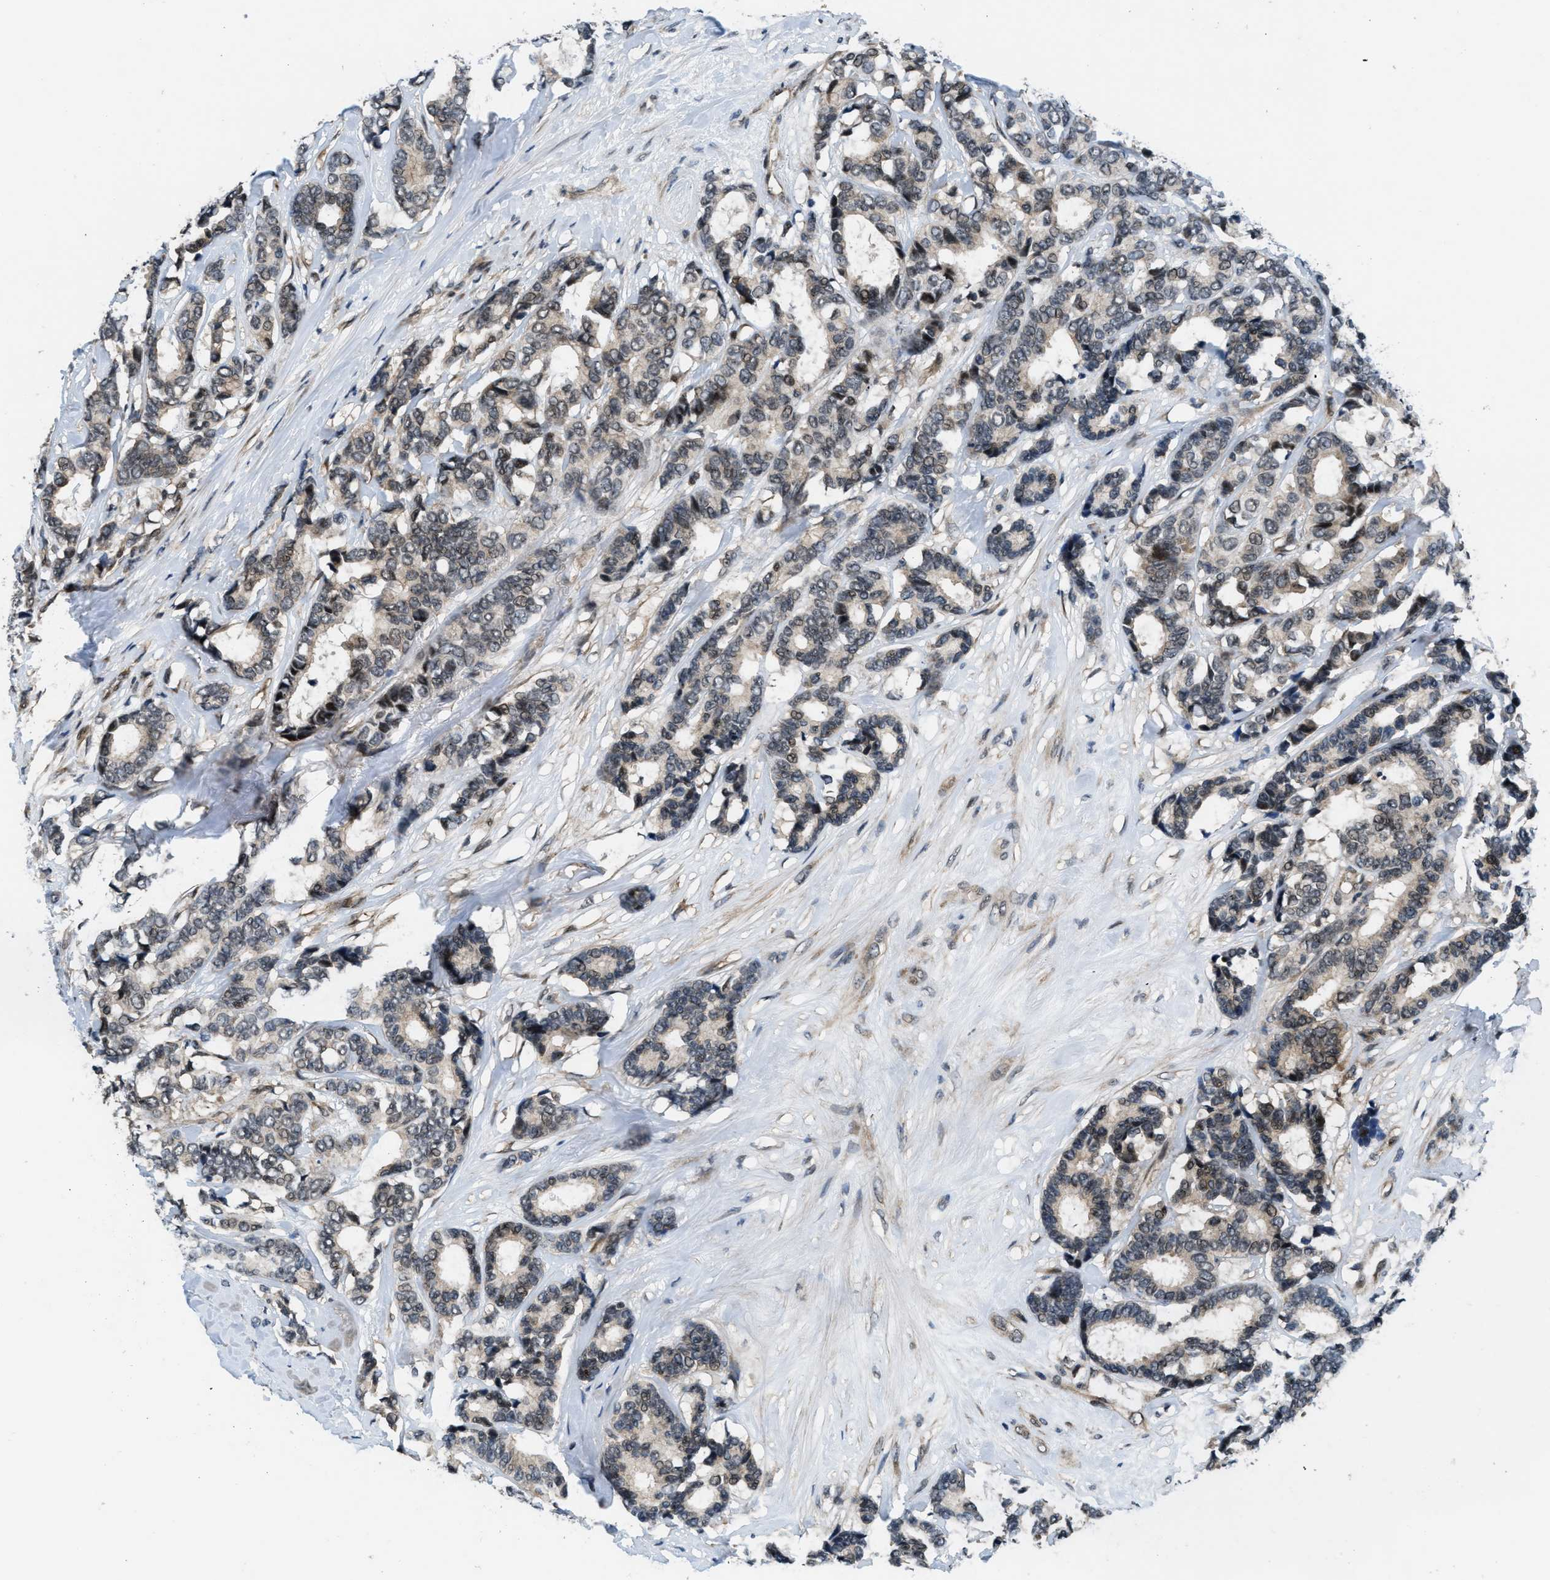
{"staining": {"intensity": "moderate", "quantity": "<25%", "location": "cytoplasmic/membranous,nuclear"}, "tissue": "breast cancer", "cell_type": "Tumor cells", "image_type": "cancer", "snomed": [{"axis": "morphology", "description": "Duct carcinoma"}, {"axis": "topography", "description": "Breast"}], "caption": "An immunohistochemistry histopathology image of tumor tissue is shown. Protein staining in brown highlights moderate cytoplasmic/membranous and nuclear positivity in breast cancer (intraductal carcinoma) within tumor cells.", "gene": "SETD5", "patient": {"sex": "female", "age": 87}}